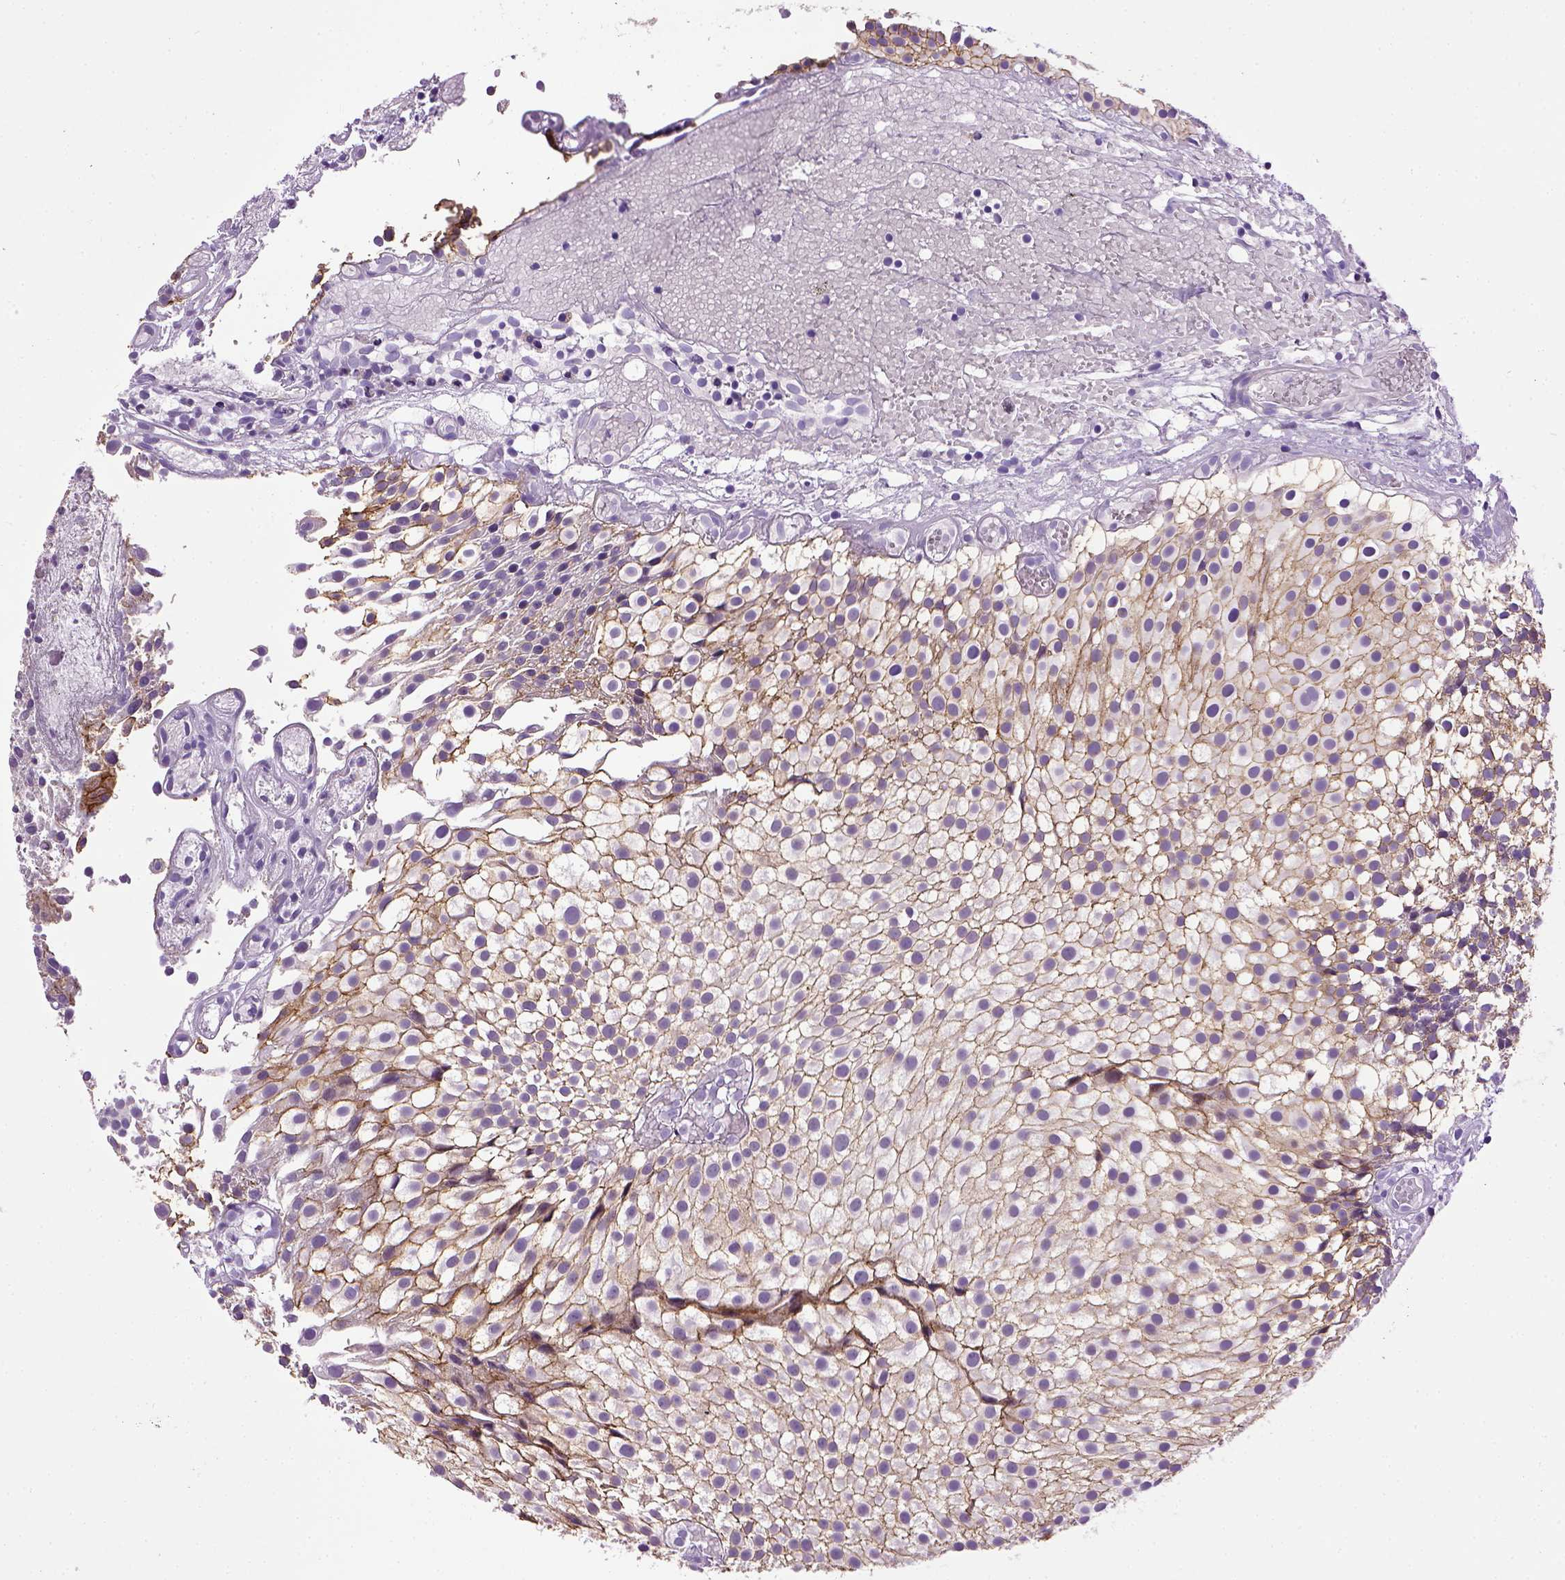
{"staining": {"intensity": "moderate", "quantity": ">75%", "location": "cytoplasmic/membranous"}, "tissue": "urothelial cancer", "cell_type": "Tumor cells", "image_type": "cancer", "snomed": [{"axis": "morphology", "description": "Urothelial carcinoma, Low grade"}, {"axis": "topography", "description": "Urinary bladder"}], "caption": "Protein staining exhibits moderate cytoplasmic/membranous positivity in about >75% of tumor cells in urothelial cancer. (DAB = brown stain, brightfield microscopy at high magnification).", "gene": "CDH1", "patient": {"sex": "male", "age": 79}}